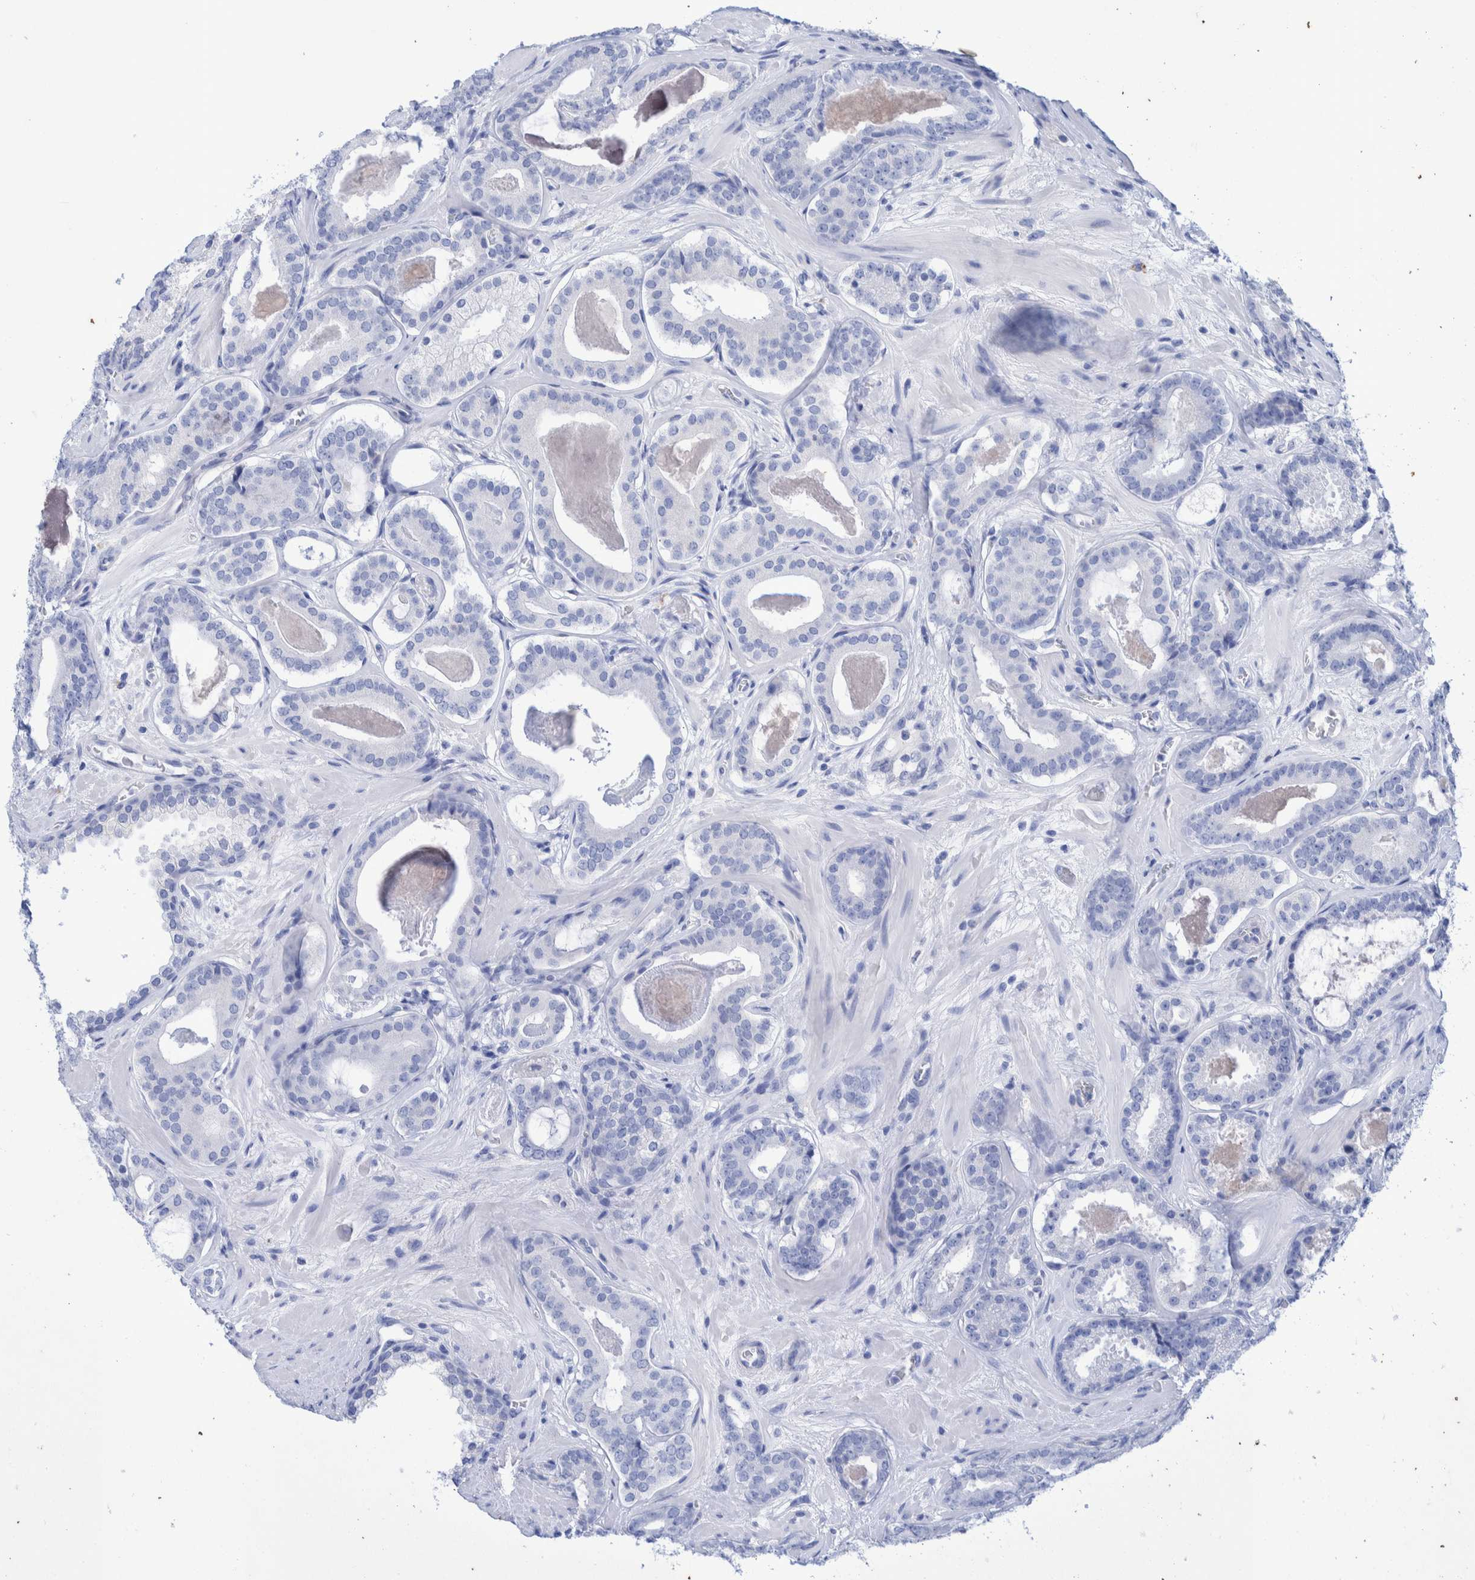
{"staining": {"intensity": "negative", "quantity": "none", "location": "none"}, "tissue": "prostate cancer", "cell_type": "Tumor cells", "image_type": "cancer", "snomed": [{"axis": "morphology", "description": "Adenocarcinoma, High grade"}, {"axis": "topography", "description": "Prostate"}], "caption": "IHC image of human prostate cancer (adenocarcinoma (high-grade)) stained for a protein (brown), which reveals no positivity in tumor cells.", "gene": "PERP", "patient": {"sex": "male", "age": 60}}